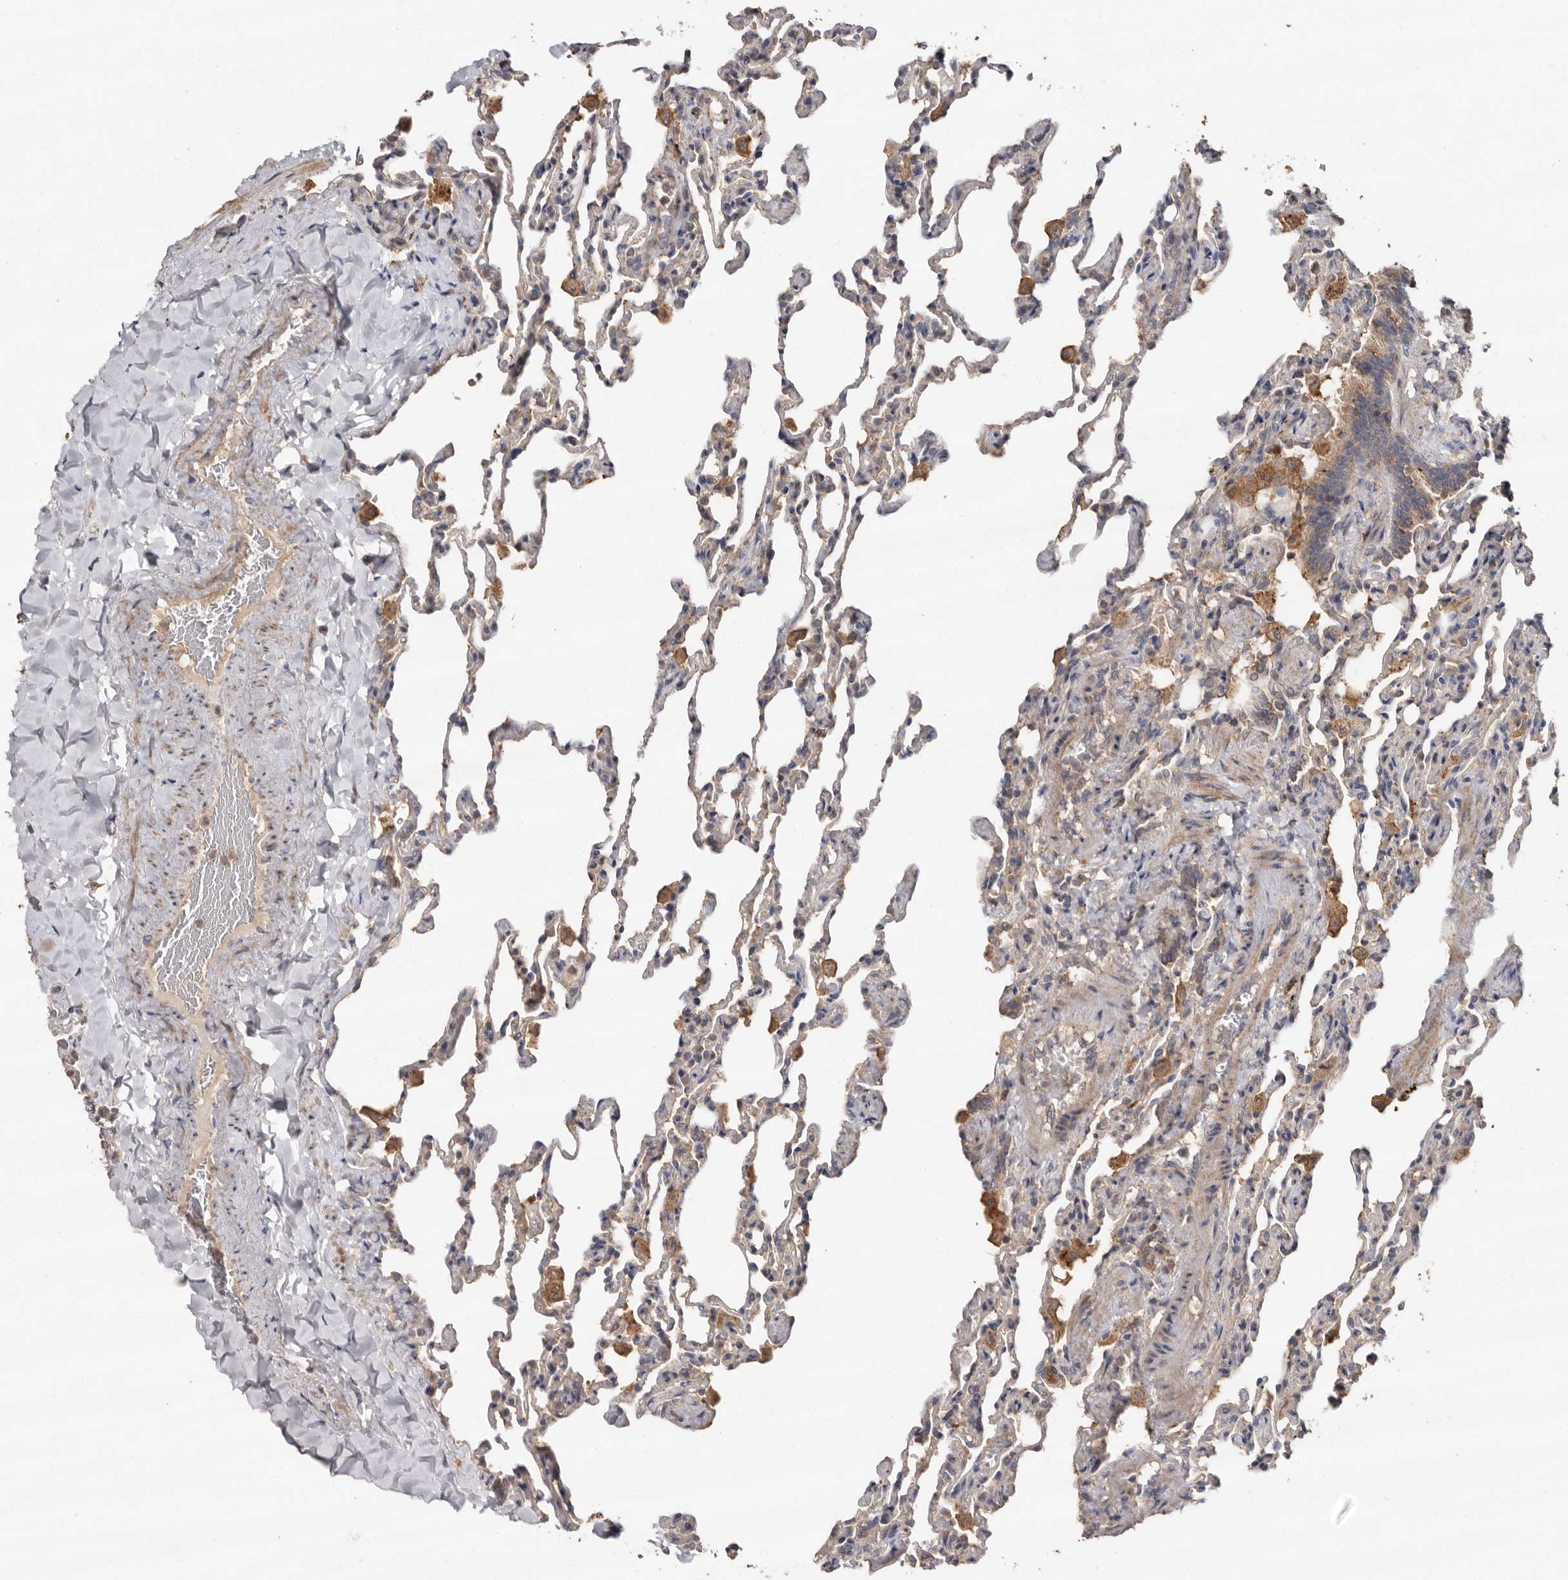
{"staining": {"intensity": "weak", "quantity": "<25%", "location": "cytoplasmic/membranous"}, "tissue": "lung", "cell_type": "Alveolar cells", "image_type": "normal", "snomed": [{"axis": "morphology", "description": "Normal tissue, NOS"}, {"axis": "topography", "description": "Lung"}], "caption": "This is a photomicrograph of immunohistochemistry staining of benign lung, which shows no expression in alveolar cells.", "gene": "RWDD1", "patient": {"sex": "male", "age": 20}}